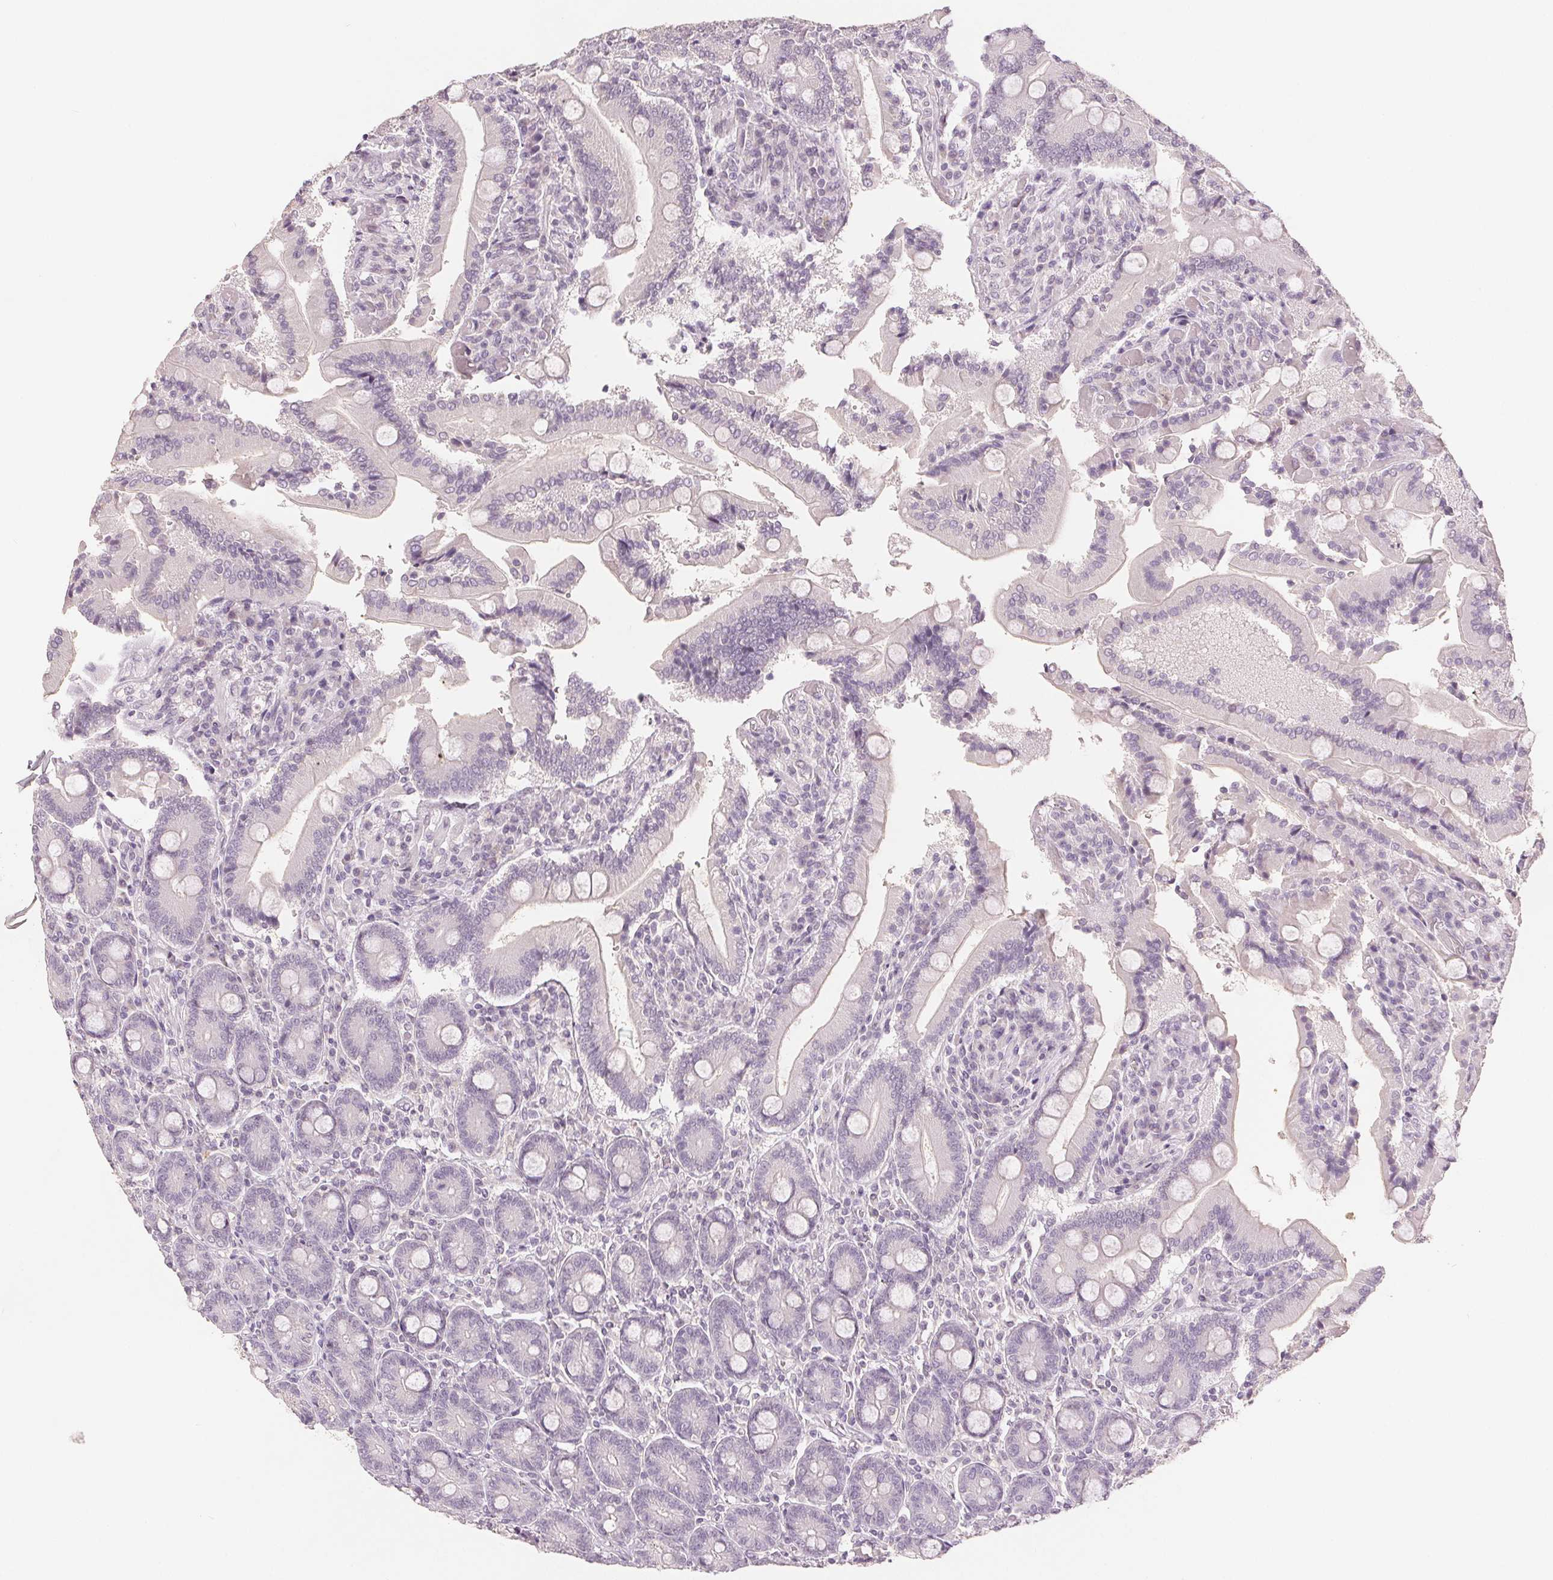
{"staining": {"intensity": "negative", "quantity": "none", "location": "none"}, "tissue": "duodenum", "cell_type": "Glandular cells", "image_type": "normal", "snomed": [{"axis": "morphology", "description": "Normal tissue, NOS"}, {"axis": "topography", "description": "Duodenum"}], "caption": "This is an immunohistochemistry (IHC) micrograph of normal duodenum. There is no positivity in glandular cells.", "gene": "SLC27A5", "patient": {"sex": "female", "age": 62}}